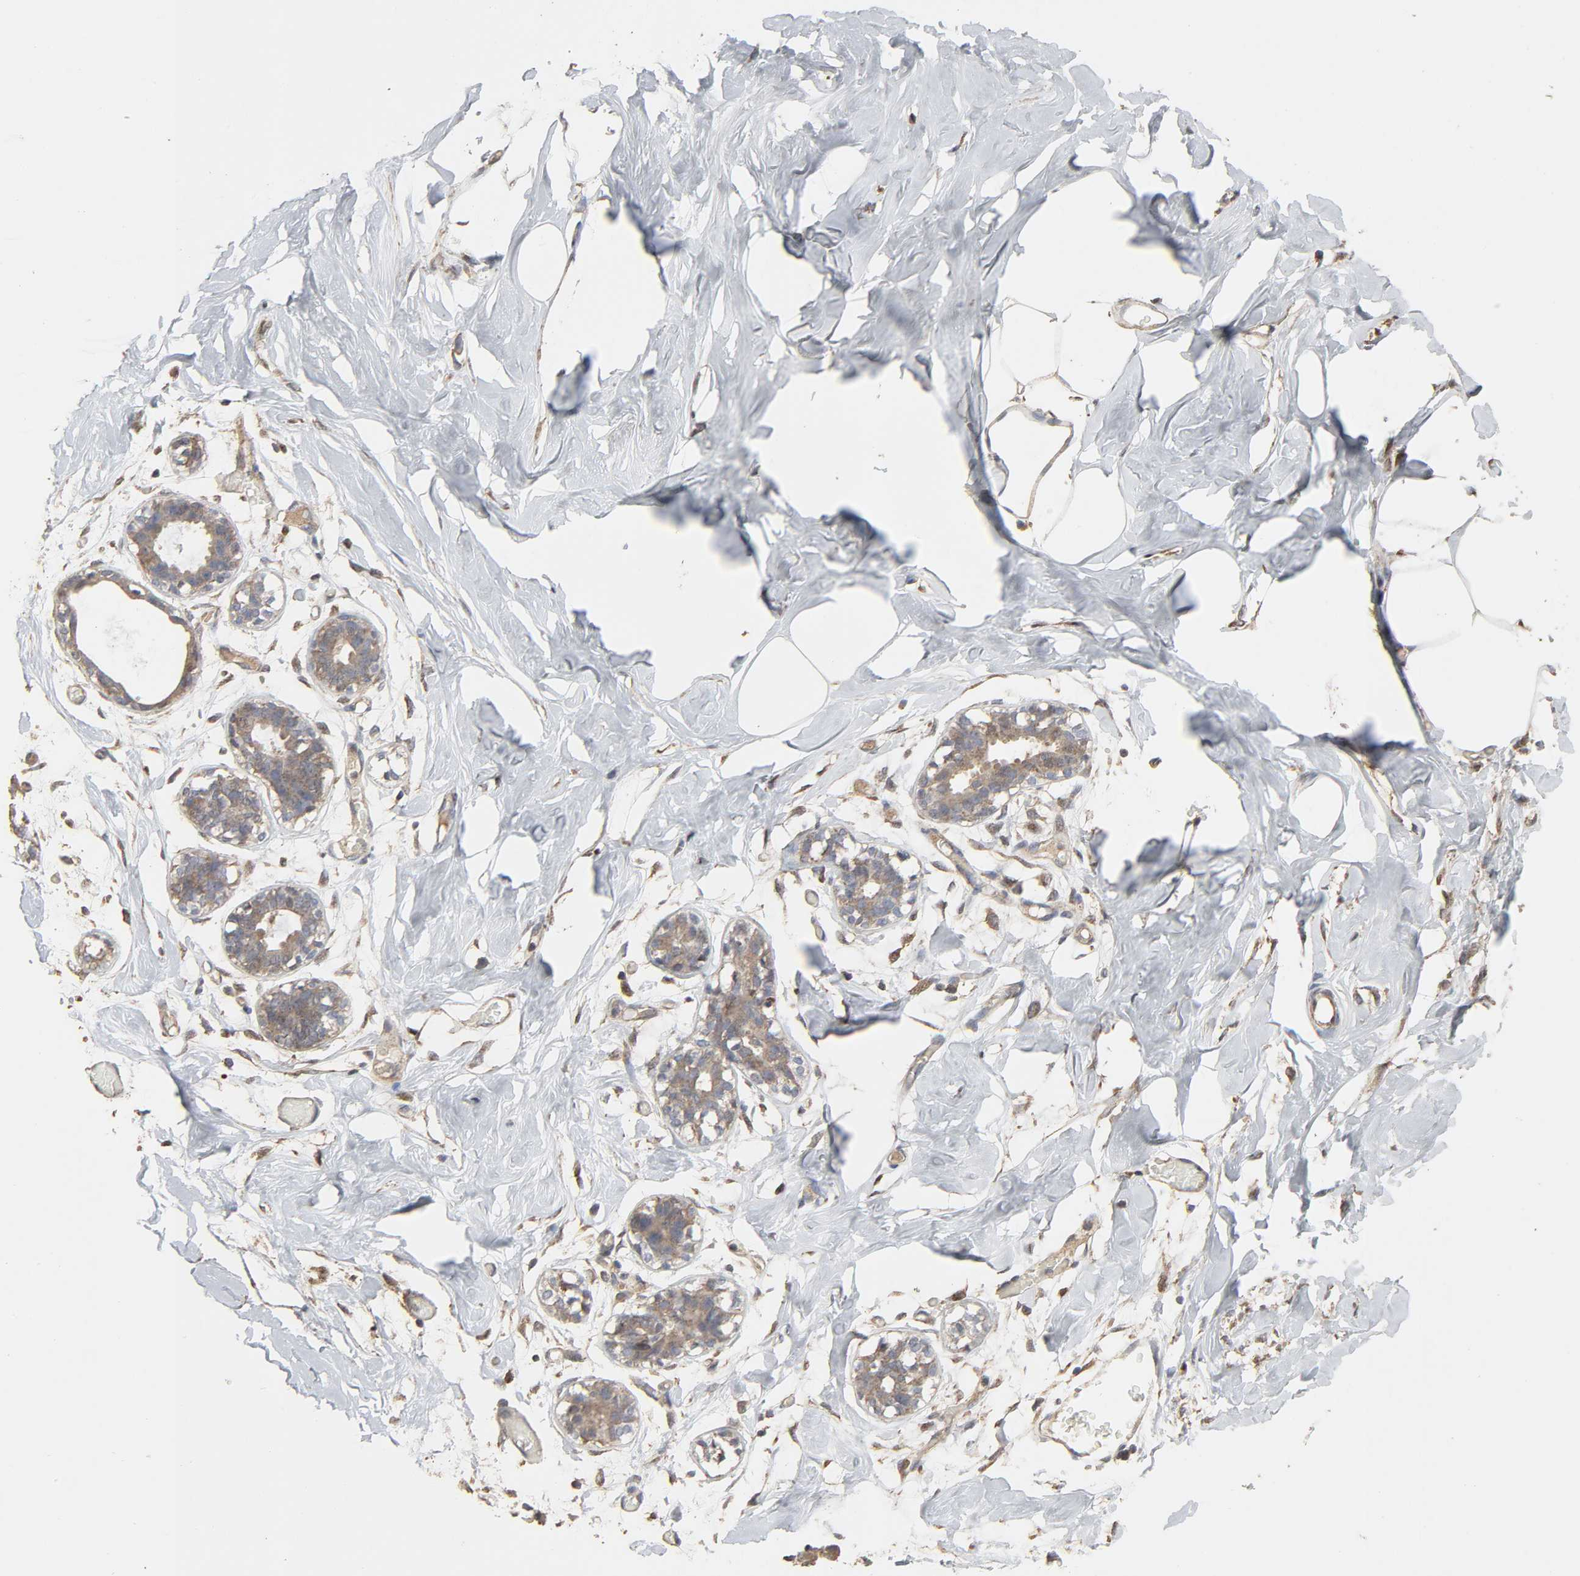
{"staining": {"intensity": "negative", "quantity": "none", "location": "none"}, "tissue": "breast", "cell_type": "Adipocytes", "image_type": "normal", "snomed": [{"axis": "morphology", "description": "Normal tissue, NOS"}, {"axis": "topography", "description": "Breast"}, {"axis": "topography", "description": "Adipose tissue"}], "caption": "DAB immunohistochemical staining of unremarkable human breast demonstrates no significant expression in adipocytes.", "gene": "CDK6", "patient": {"sex": "female", "age": 25}}